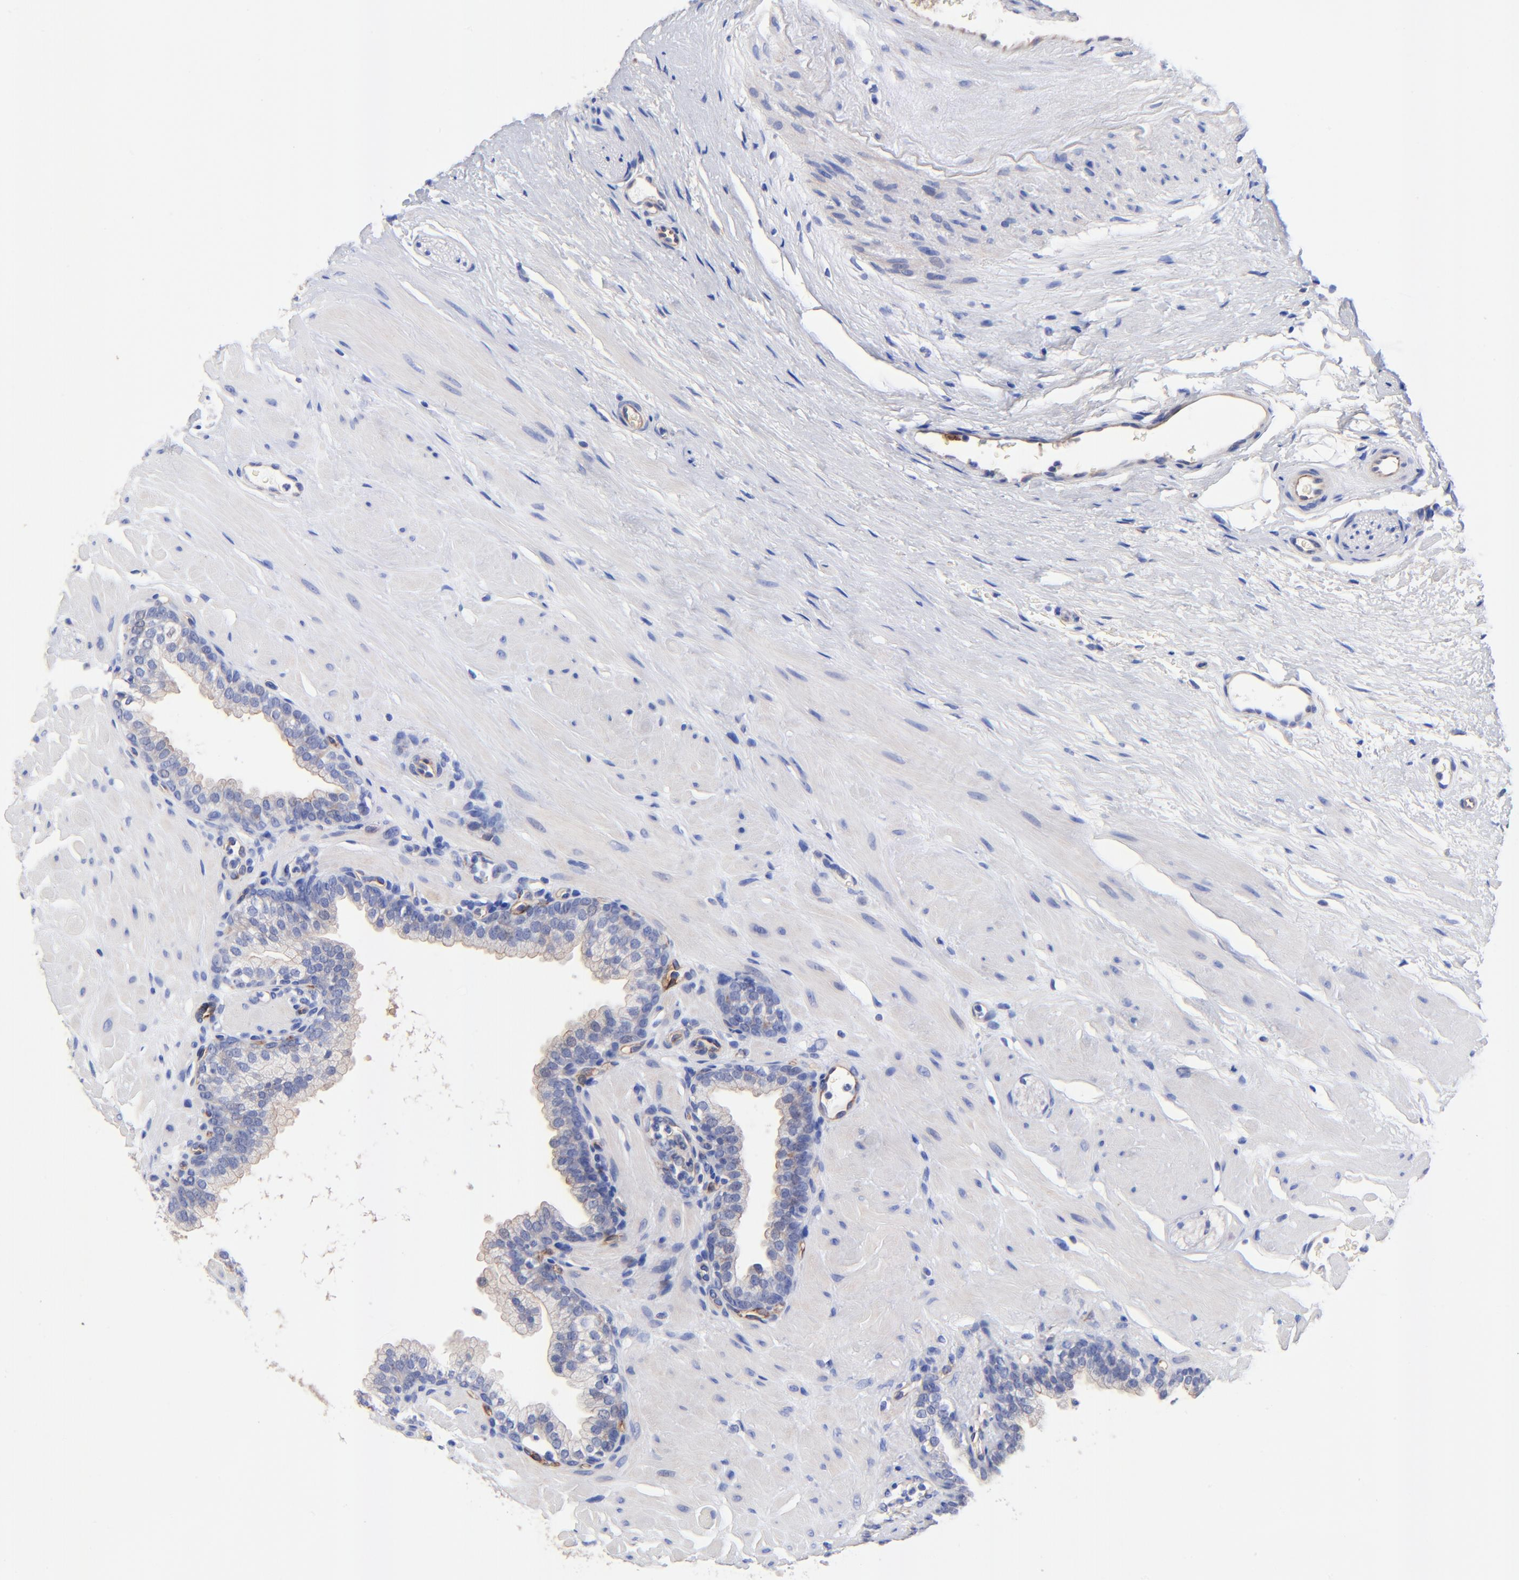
{"staining": {"intensity": "weak", "quantity": "25%-75%", "location": "cytoplasmic/membranous"}, "tissue": "prostate", "cell_type": "Glandular cells", "image_type": "normal", "snomed": [{"axis": "morphology", "description": "Normal tissue, NOS"}, {"axis": "topography", "description": "Prostate"}], "caption": "DAB (3,3'-diaminobenzidine) immunohistochemical staining of unremarkable human prostate shows weak cytoplasmic/membranous protein positivity in approximately 25%-75% of glandular cells. The staining was performed using DAB (3,3'-diaminobenzidine), with brown indicating positive protein expression. Nuclei are stained blue with hematoxylin.", "gene": "SLC44A2", "patient": {"sex": "male", "age": 60}}